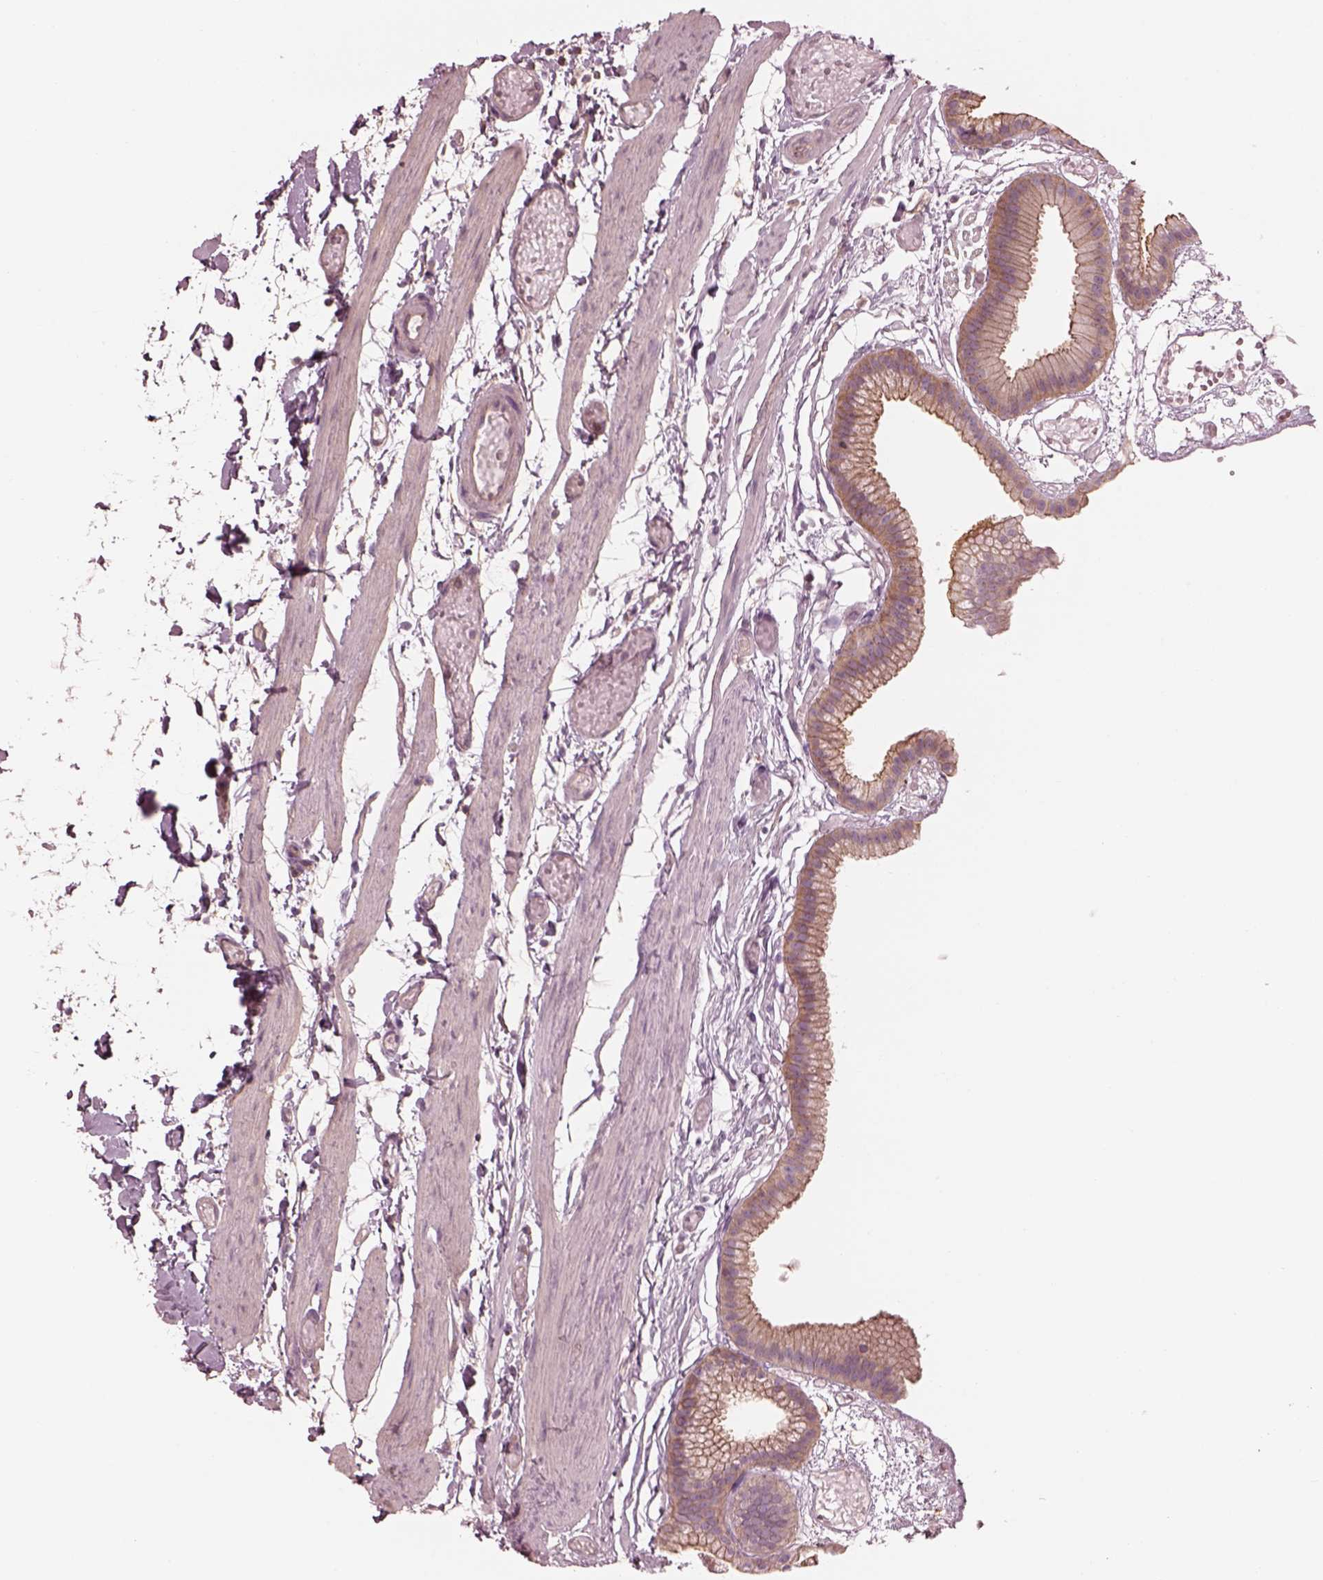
{"staining": {"intensity": "strong", "quantity": "25%-75%", "location": "cytoplasmic/membranous"}, "tissue": "gallbladder", "cell_type": "Glandular cells", "image_type": "normal", "snomed": [{"axis": "morphology", "description": "Normal tissue, NOS"}, {"axis": "topography", "description": "Gallbladder"}], "caption": "A photomicrograph showing strong cytoplasmic/membranous staining in about 25%-75% of glandular cells in normal gallbladder, as visualized by brown immunohistochemical staining.", "gene": "STK33", "patient": {"sex": "female", "age": 45}}